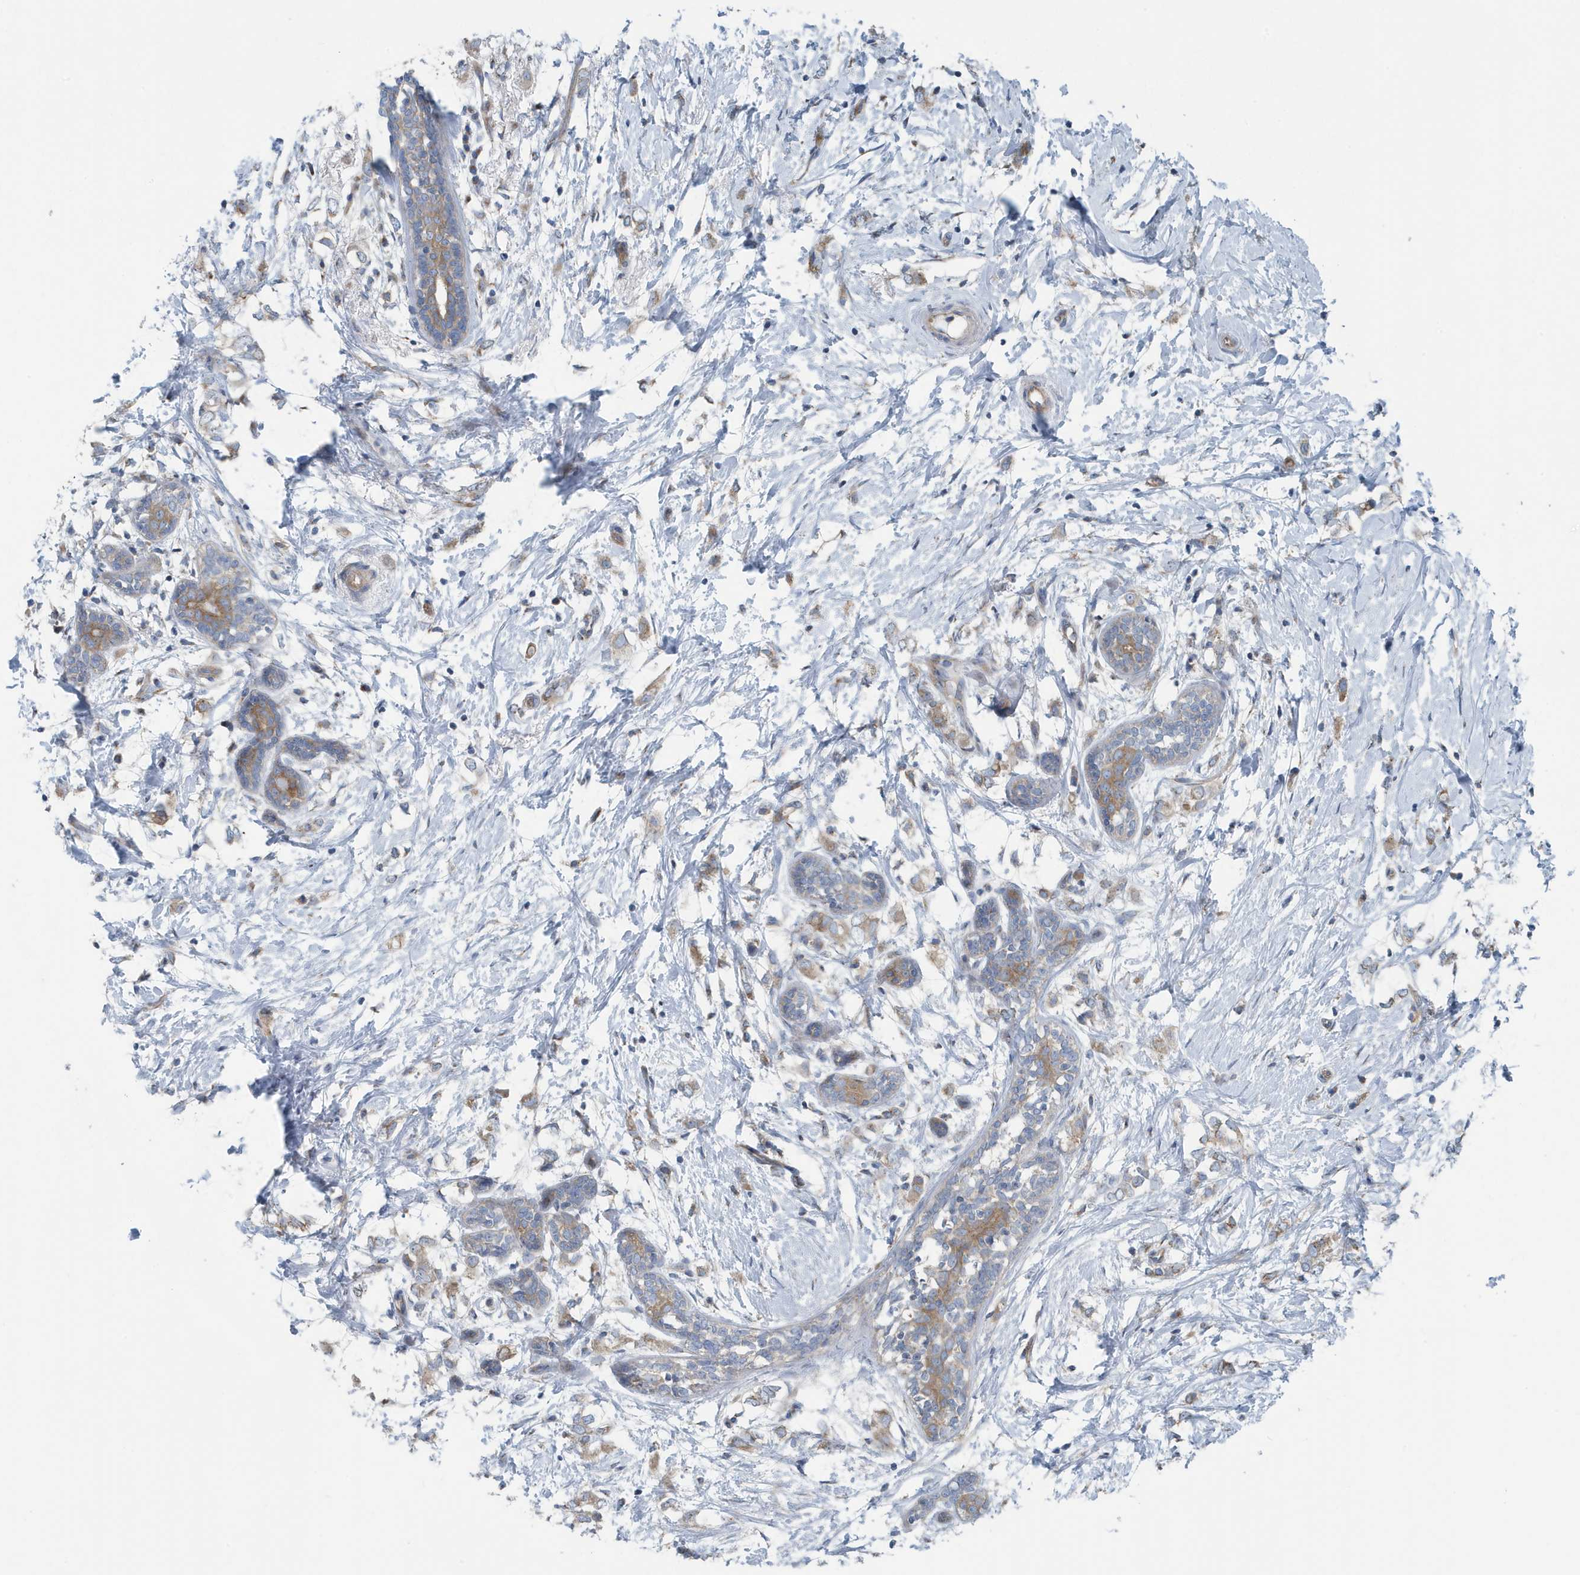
{"staining": {"intensity": "weak", "quantity": "25%-75%", "location": "cytoplasmic/membranous"}, "tissue": "breast cancer", "cell_type": "Tumor cells", "image_type": "cancer", "snomed": [{"axis": "morphology", "description": "Normal tissue, NOS"}, {"axis": "morphology", "description": "Lobular carcinoma"}, {"axis": "topography", "description": "Breast"}], "caption": "Tumor cells show weak cytoplasmic/membranous positivity in about 25%-75% of cells in lobular carcinoma (breast).", "gene": "PPM1M", "patient": {"sex": "female", "age": 47}}